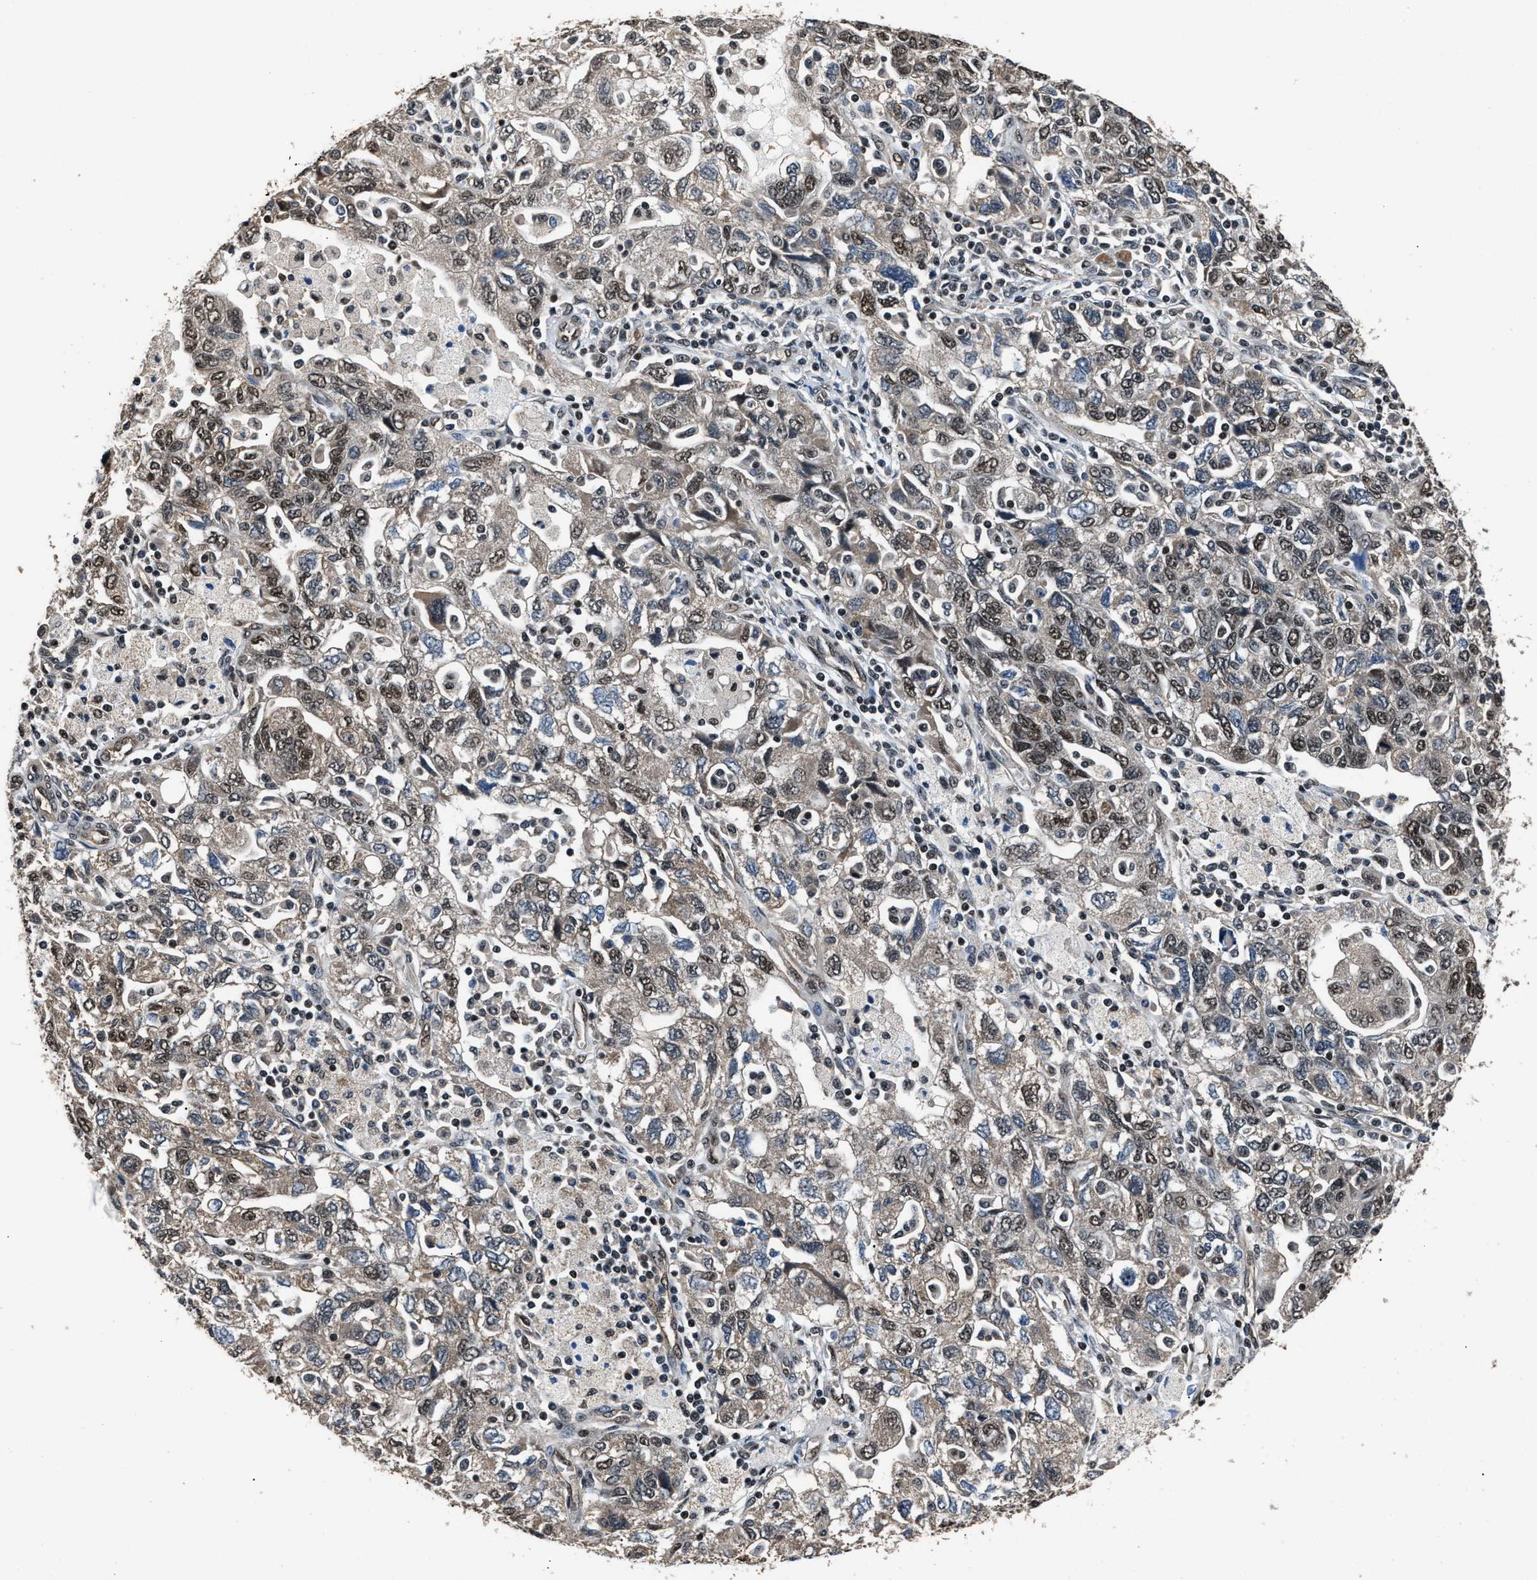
{"staining": {"intensity": "moderate", "quantity": "25%-75%", "location": "cytoplasmic/membranous,nuclear"}, "tissue": "ovarian cancer", "cell_type": "Tumor cells", "image_type": "cancer", "snomed": [{"axis": "morphology", "description": "Carcinoma, NOS"}, {"axis": "morphology", "description": "Cystadenocarcinoma, serous, NOS"}, {"axis": "topography", "description": "Ovary"}], "caption": "A medium amount of moderate cytoplasmic/membranous and nuclear expression is identified in approximately 25%-75% of tumor cells in ovarian cancer (carcinoma) tissue.", "gene": "DFFA", "patient": {"sex": "female", "age": 69}}